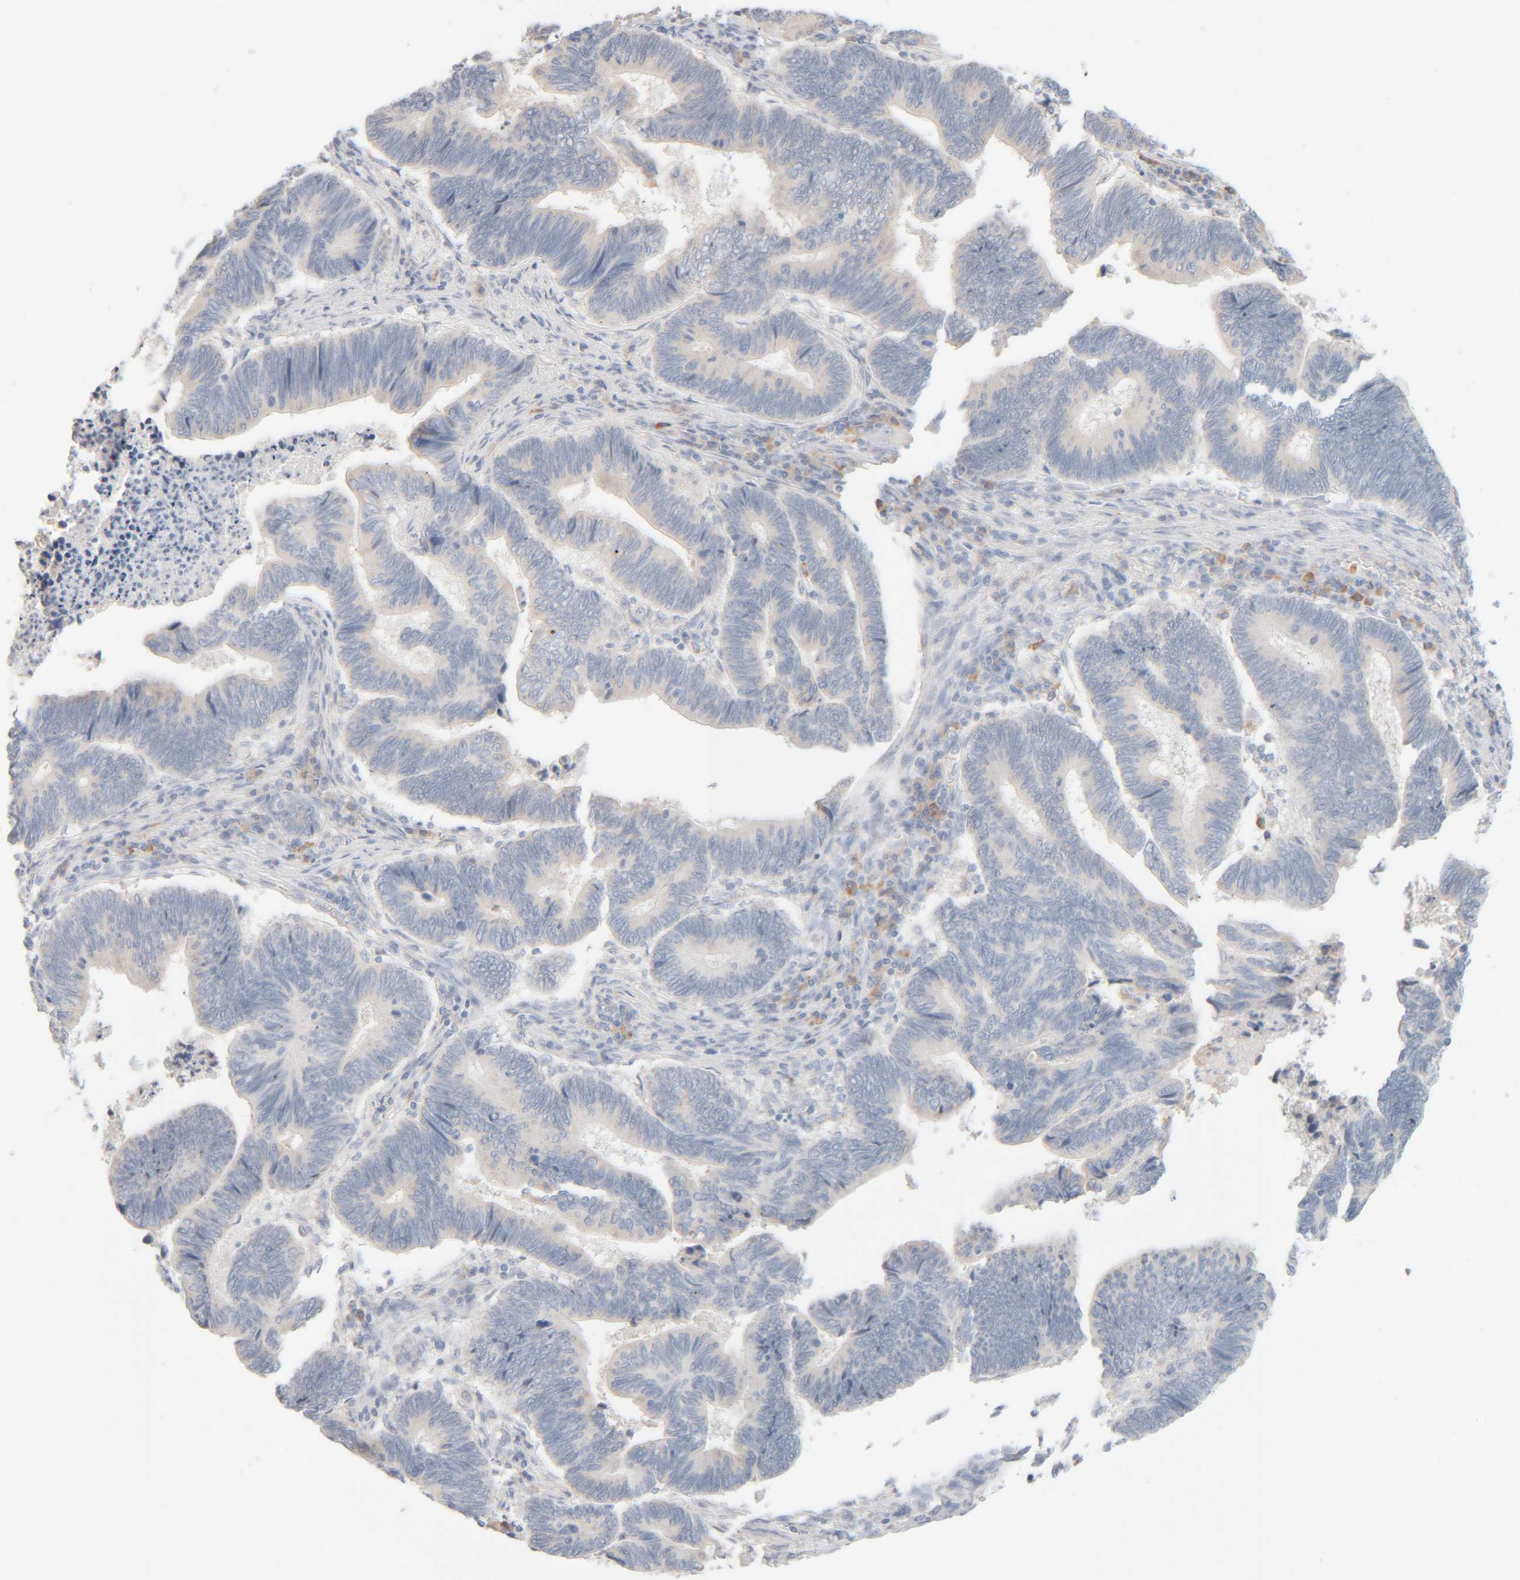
{"staining": {"intensity": "negative", "quantity": "none", "location": "none"}, "tissue": "pancreatic cancer", "cell_type": "Tumor cells", "image_type": "cancer", "snomed": [{"axis": "morphology", "description": "Adenocarcinoma, NOS"}, {"axis": "topography", "description": "Pancreas"}], "caption": "DAB (3,3'-diaminobenzidine) immunohistochemical staining of human pancreatic cancer exhibits no significant staining in tumor cells.", "gene": "RIDA", "patient": {"sex": "female", "age": 70}}